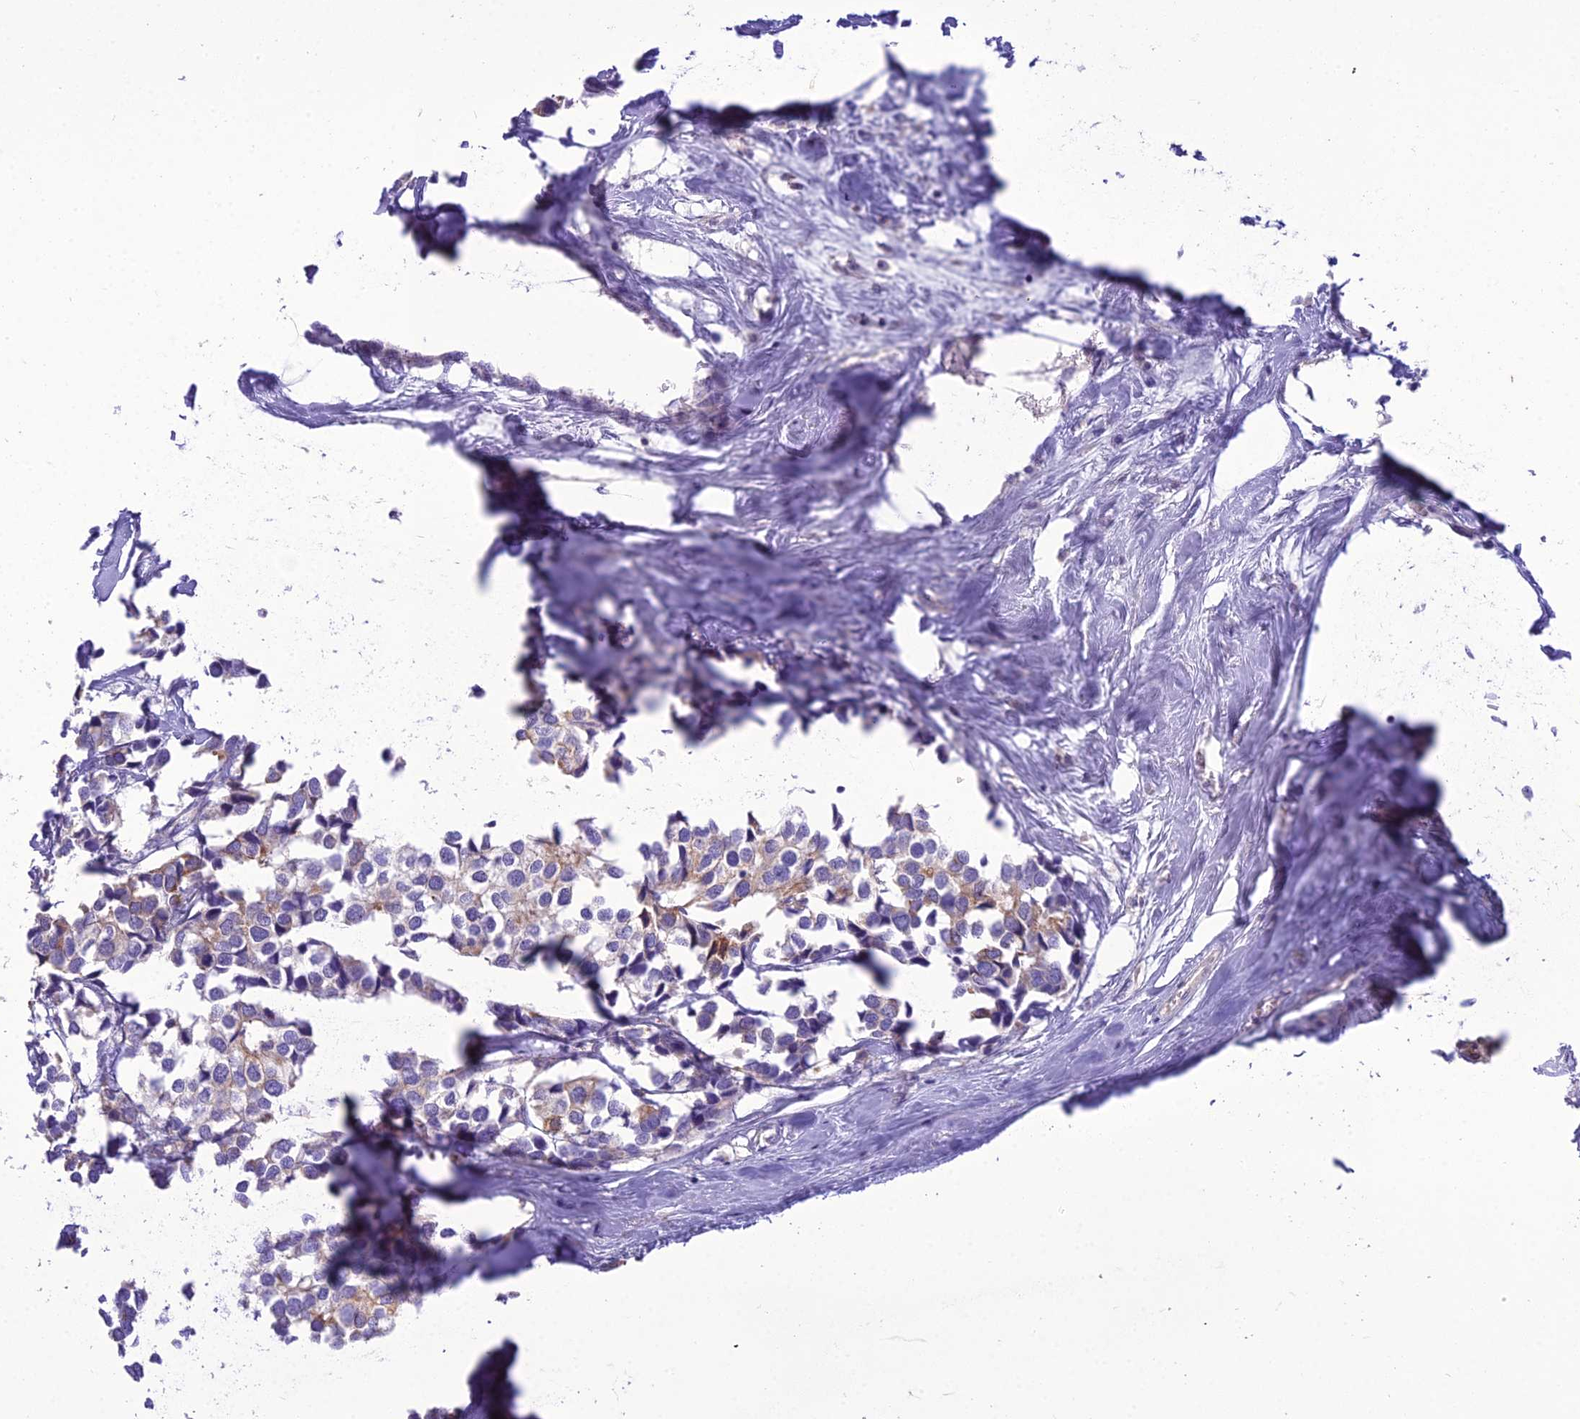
{"staining": {"intensity": "moderate", "quantity": "<25%", "location": "cytoplasmic/membranous"}, "tissue": "breast cancer", "cell_type": "Tumor cells", "image_type": "cancer", "snomed": [{"axis": "morphology", "description": "Duct carcinoma"}, {"axis": "topography", "description": "Breast"}], "caption": "This is a photomicrograph of immunohistochemistry staining of invasive ductal carcinoma (breast), which shows moderate positivity in the cytoplasmic/membranous of tumor cells.", "gene": "SCRT1", "patient": {"sex": "female", "age": 83}}